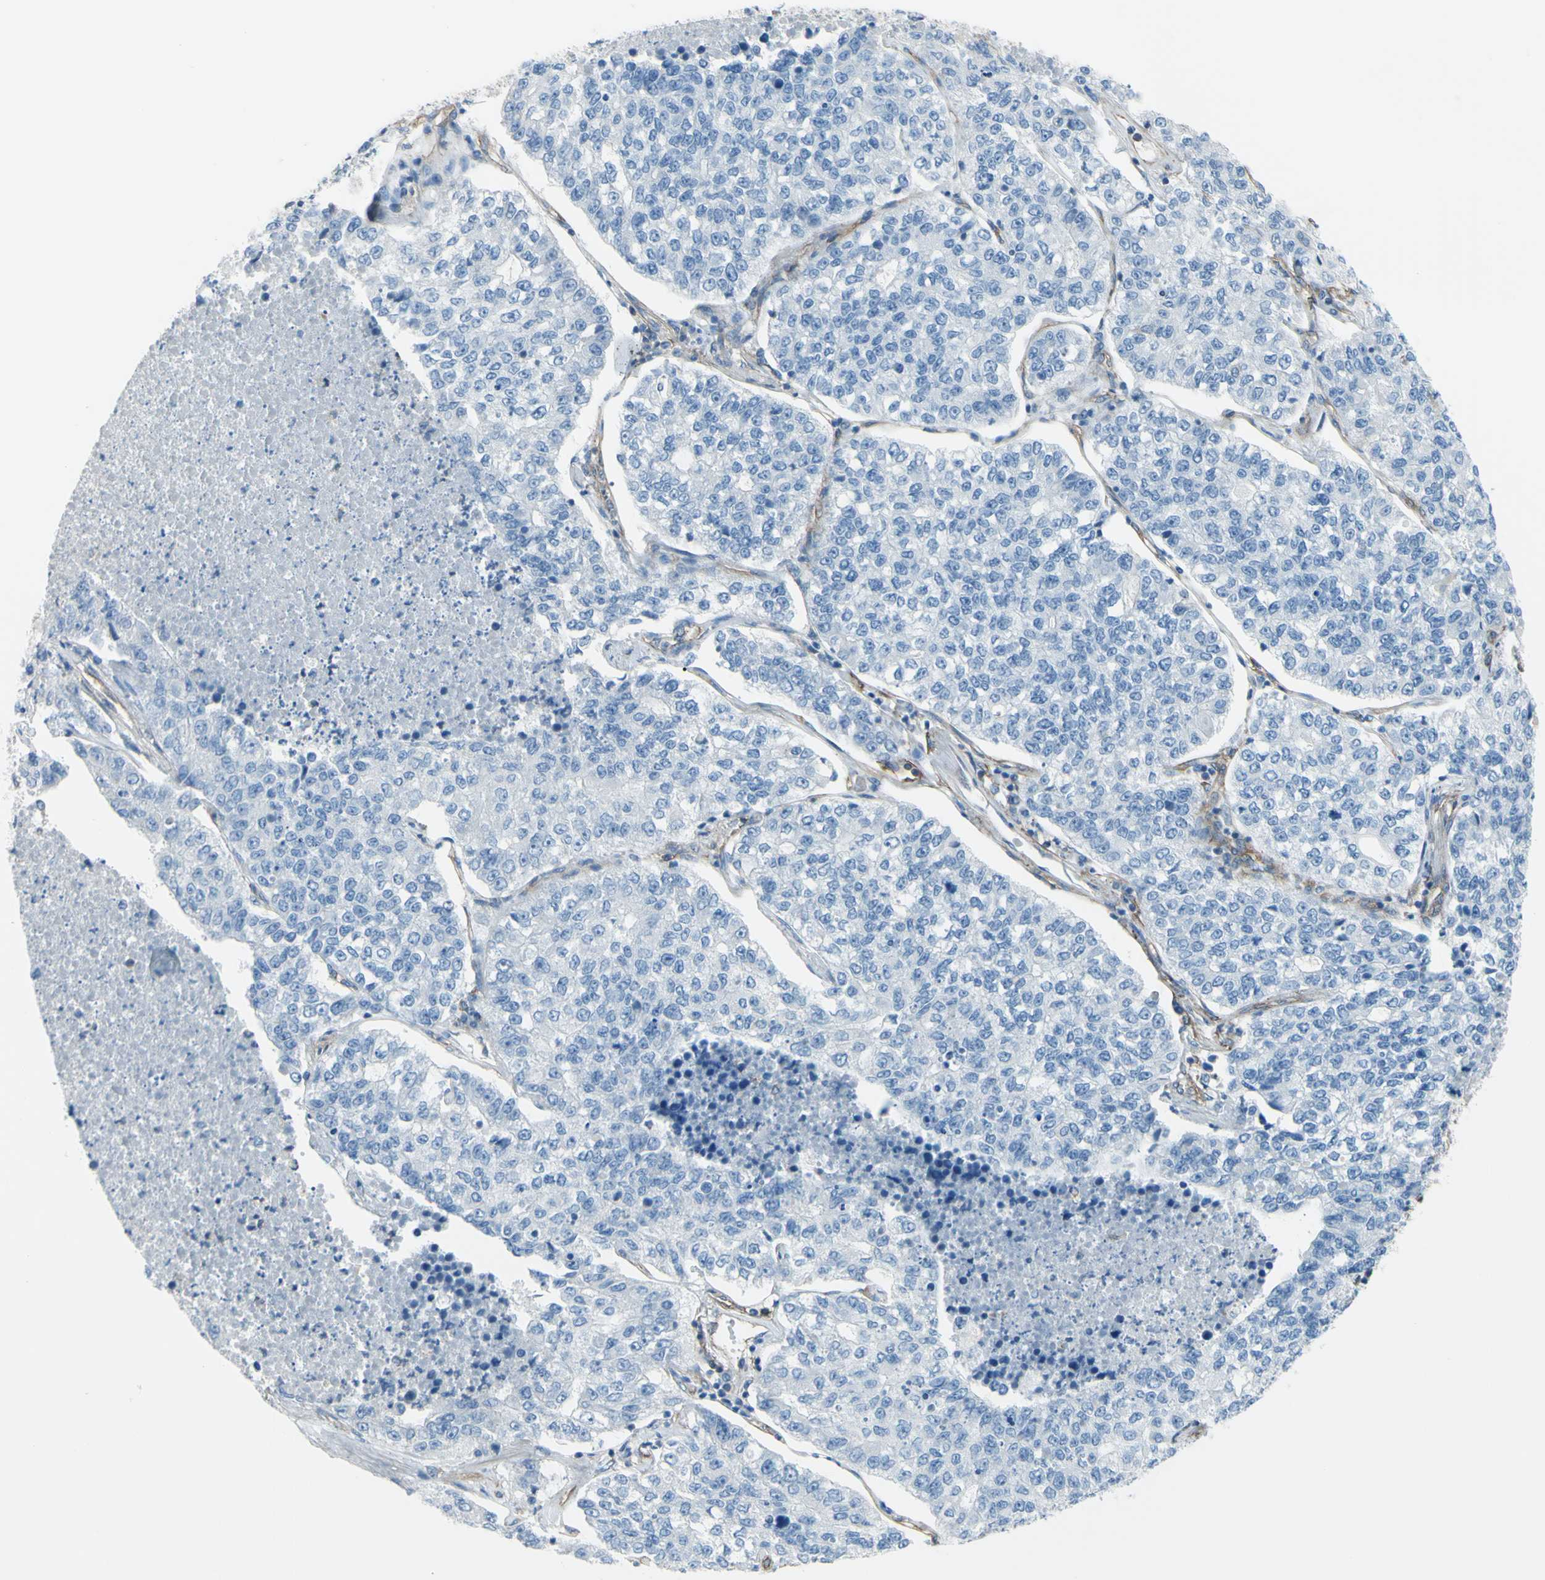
{"staining": {"intensity": "negative", "quantity": "none", "location": "none"}, "tissue": "lung cancer", "cell_type": "Tumor cells", "image_type": "cancer", "snomed": [{"axis": "morphology", "description": "Adenocarcinoma, NOS"}, {"axis": "topography", "description": "Lung"}], "caption": "Histopathology image shows no significant protein staining in tumor cells of lung adenocarcinoma.", "gene": "ADD1", "patient": {"sex": "male", "age": 49}}